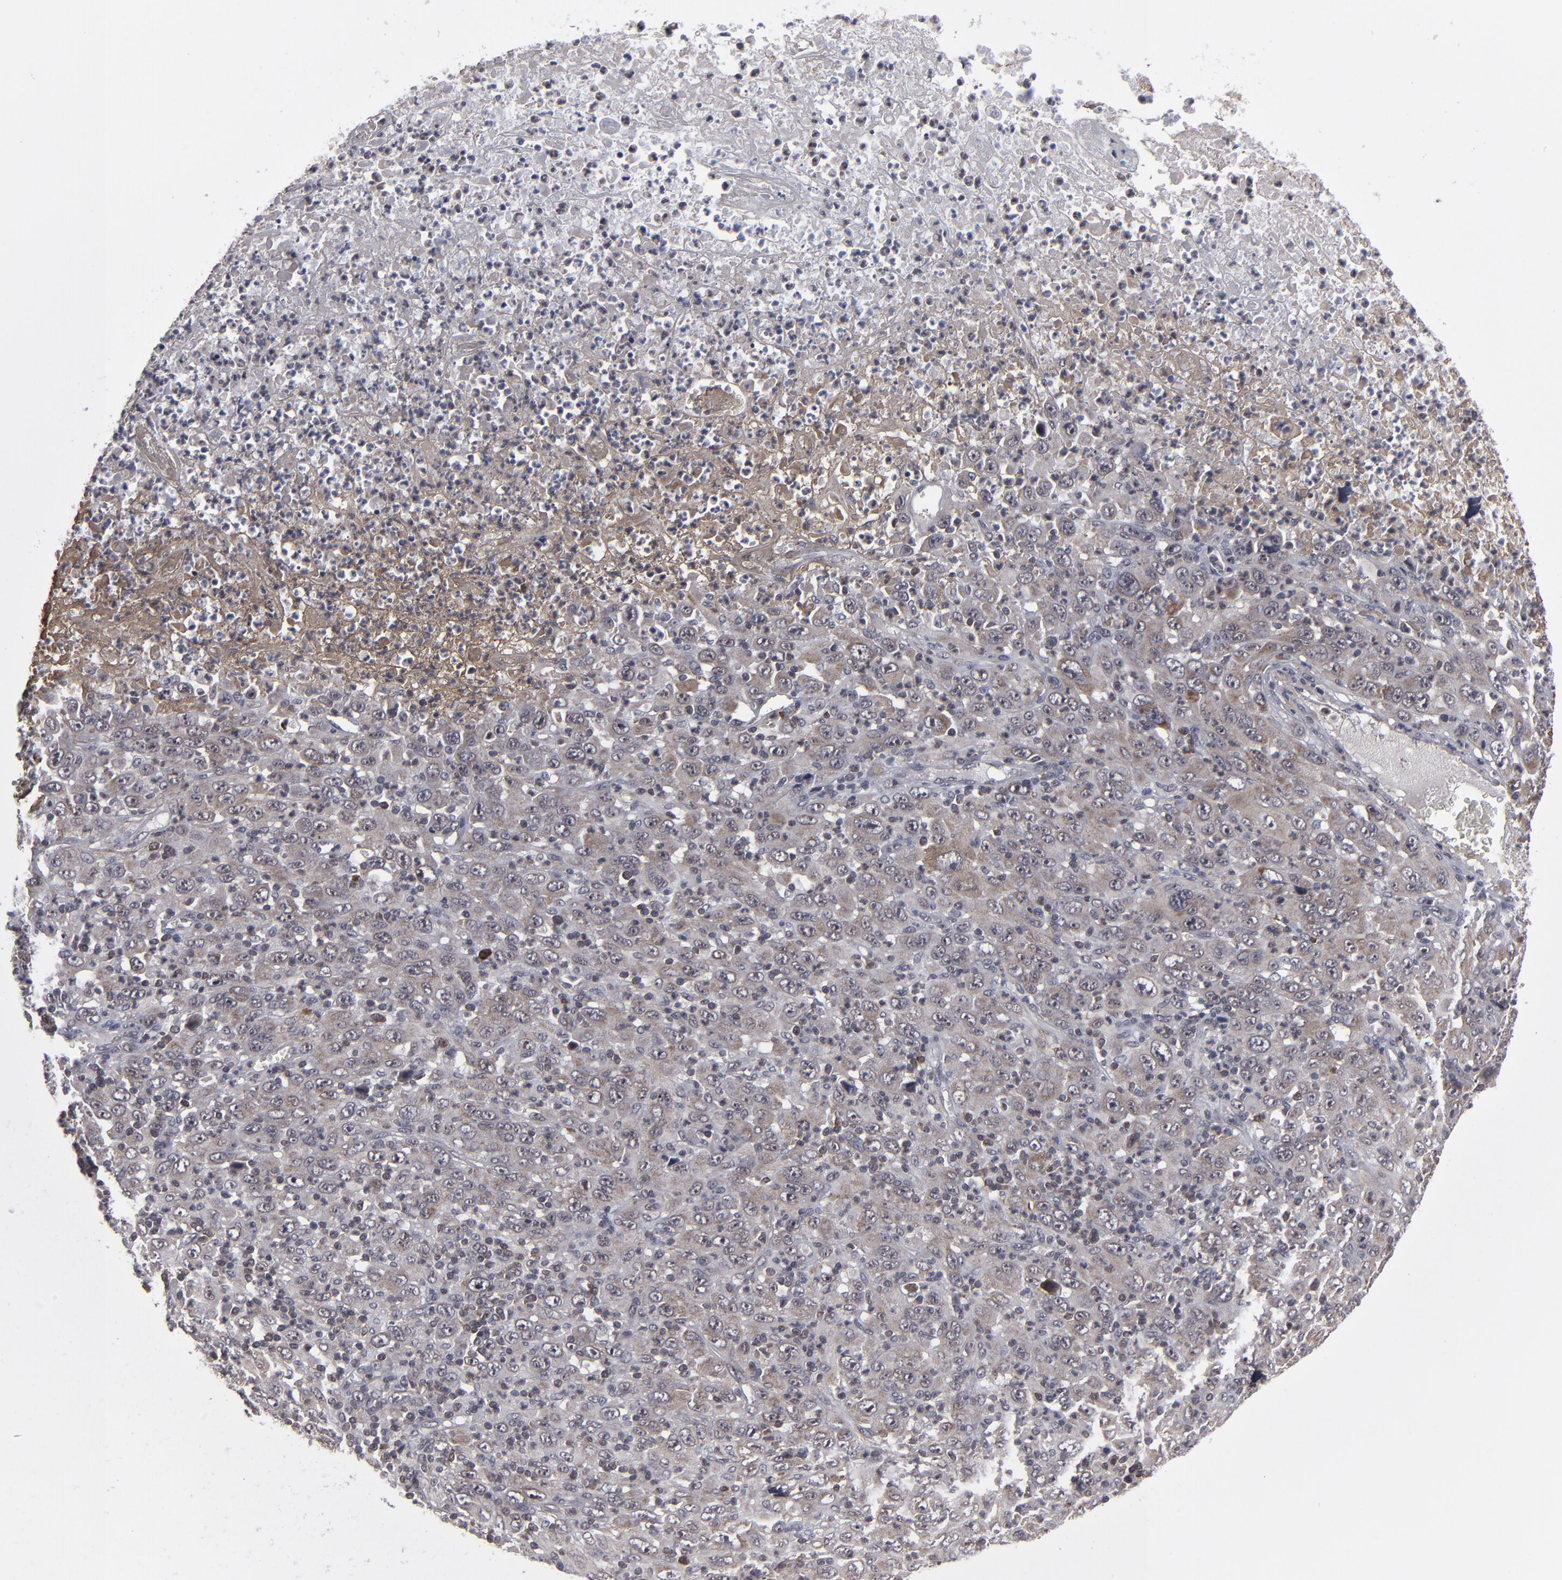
{"staining": {"intensity": "moderate", "quantity": "<25%", "location": "cytoplasmic/membranous"}, "tissue": "melanoma", "cell_type": "Tumor cells", "image_type": "cancer", "snomed": [{"axis": "morphology", "description": "Malignant melanoma, Metastatic site"}, {"axis": "topography", "description": "Skin"}], "caption": "Protein expression analysis of human malignant melanoma (metastatic site) reveals moderate cytoplasmic/membranous staining in approximately <25% of tumor cells.", "gene": "GLCCI1", "patient": {"sex": "female", "age": 56}}